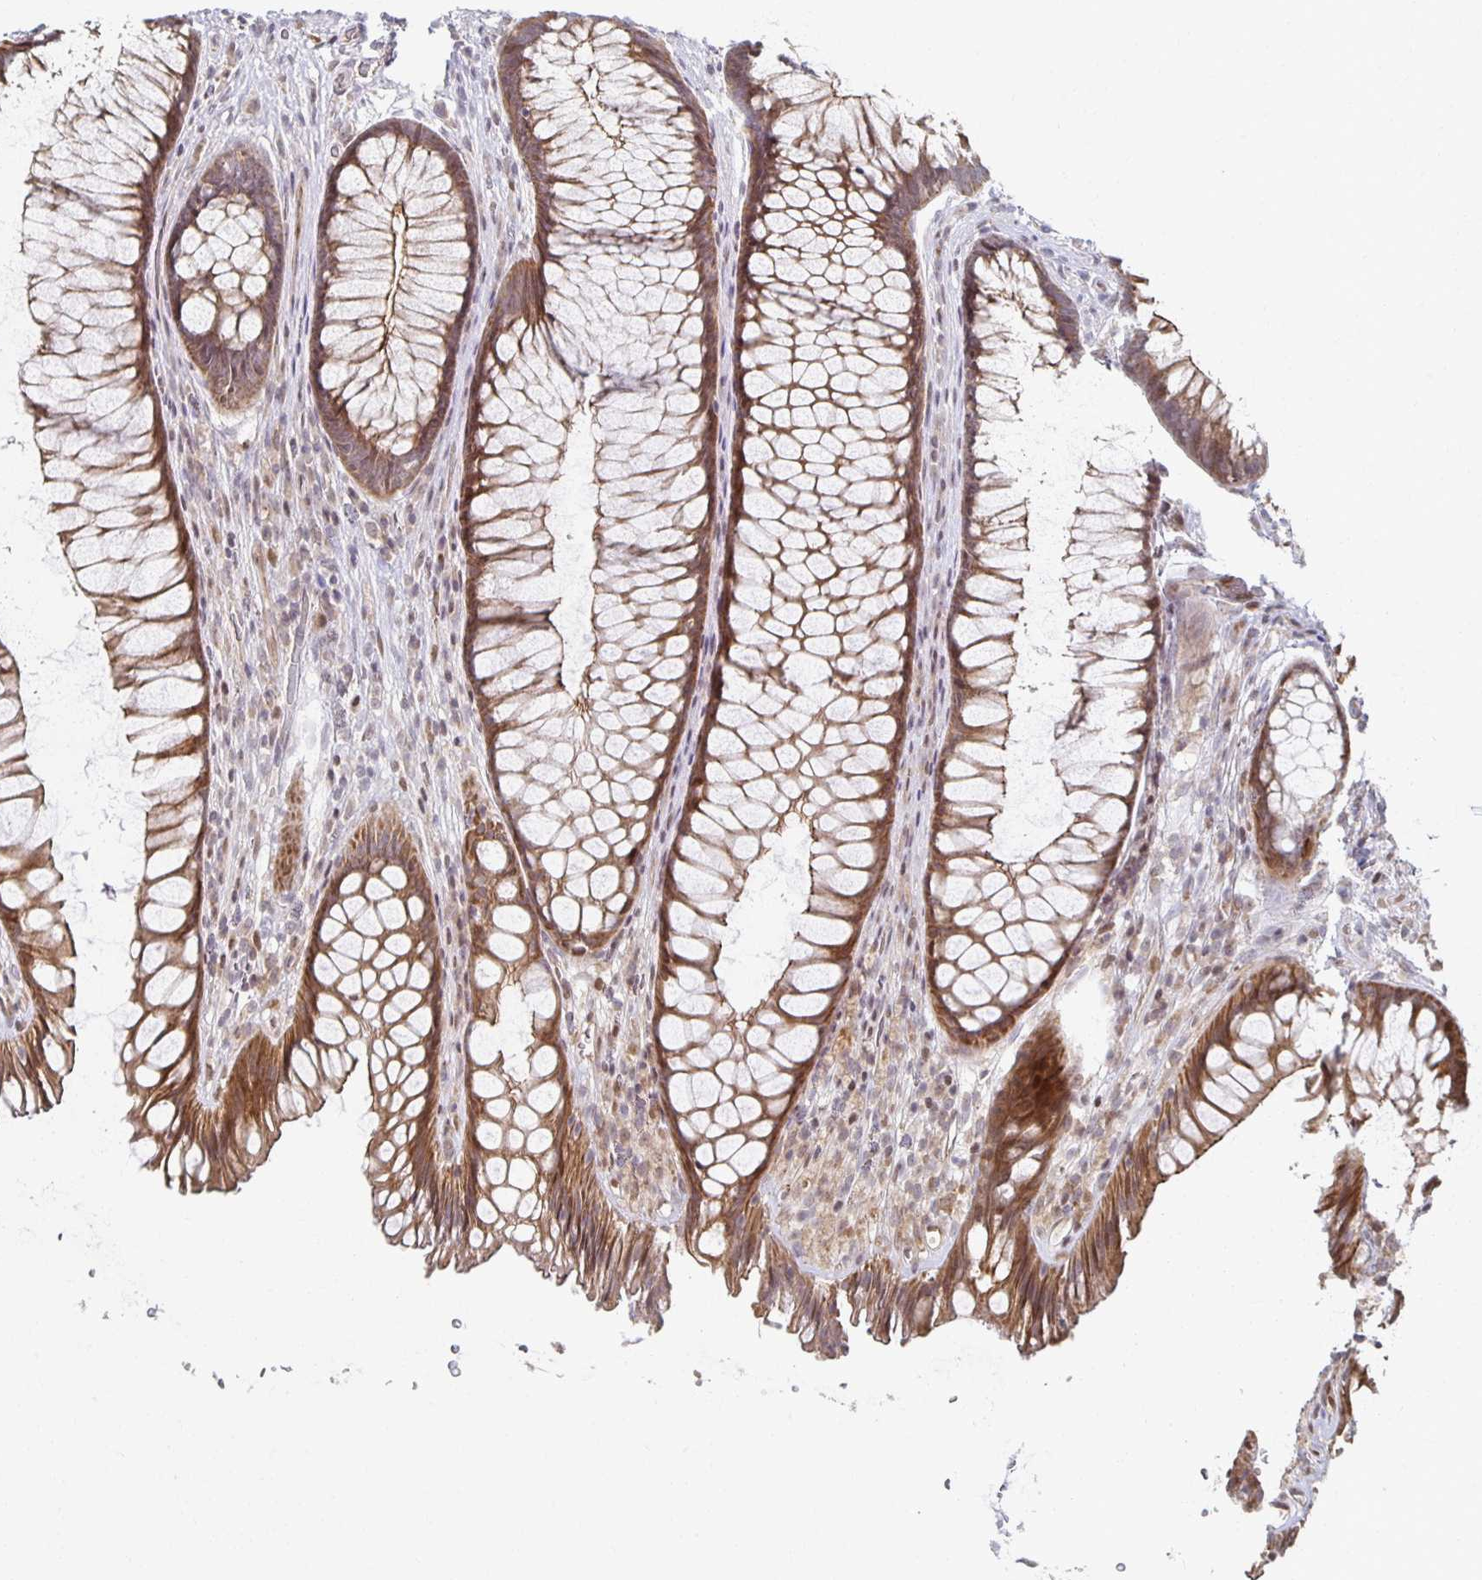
{"staining": {"intensity": "moderate", "quantity": ">75%", "location": "cytoplasmic/membranous,nuclear"}, "tissue": "rectum", "cell_type": "Glandular cells", "image_type": "normal", "snomed": [{"axis": "morphology", "description": "Normal tissue, NOS"}, {"axis": "topography", "description": "Rectum"}], "caption": "Brown immunohistochemical staining in benign rectum displays moderate cytoplasmic/membranous,nuclear expression in about >75% of glandular cells. (Brightfield microscopy of DAB IHC at high magnification).", "gene": "HCFC1R1", "patient": {"sex": "male", "age": 53}}